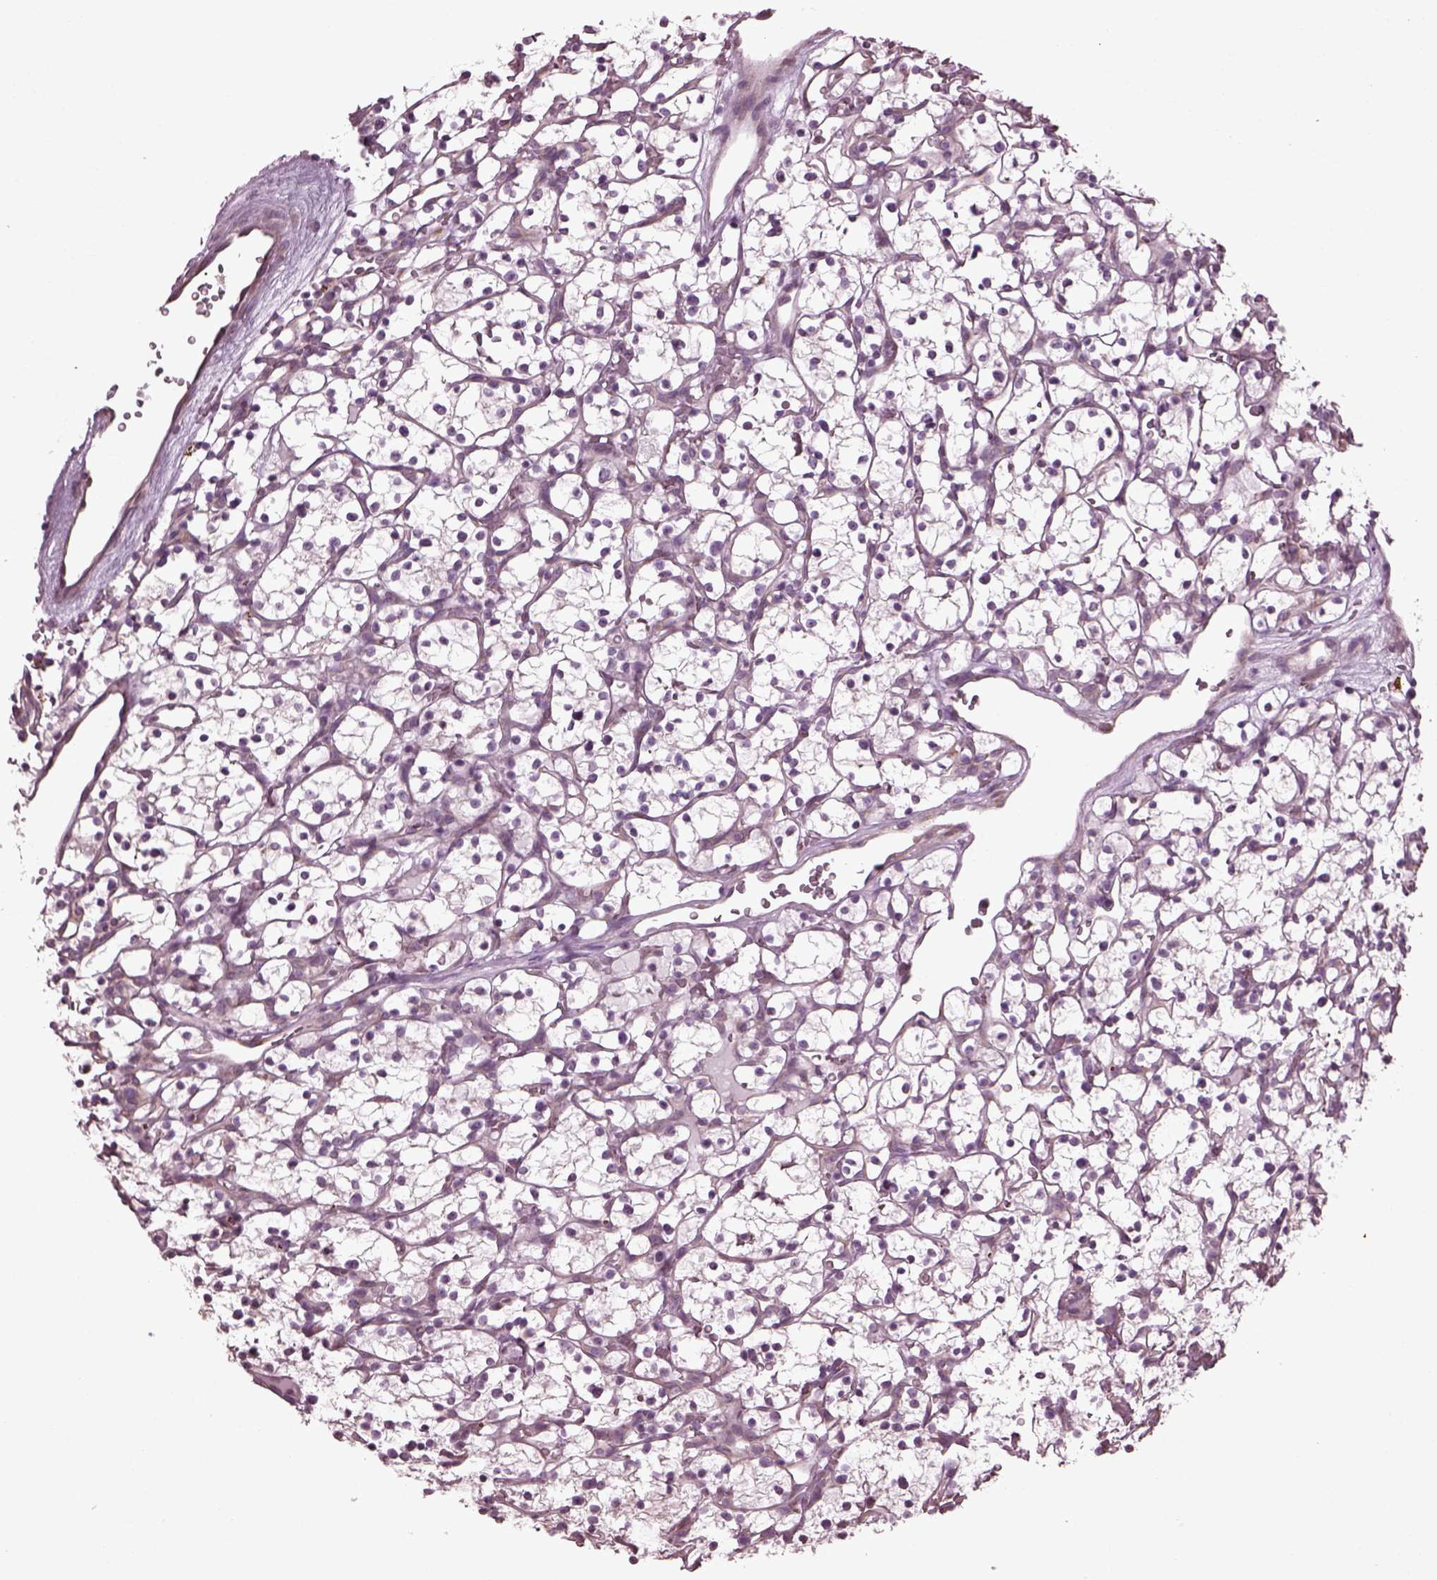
{"staining": {"intensity": "negative", "quantity": "none", "location": "none"}, "tissue": "renal cancer", "cell_type": "Tumor cells", "image_type": "cancer", "snomed": [{"axis": "morphology", "description": "Adenocarcinoma, NOS"}, {"axis": "topography", "description": "Kidney"}], "caption": "A high-resolution photomicrograph shows immunohistochemistry staining of renal cancer, which exhibits no significant expression in tumor cells. (Stains: DAB immunohistochemistry (IHC) with hematoxylin counter stain, Microscopy: brightfield microscopy at high magnification).", "gene": "CABP5", "patient": {"sex": "female", "age": 64}}